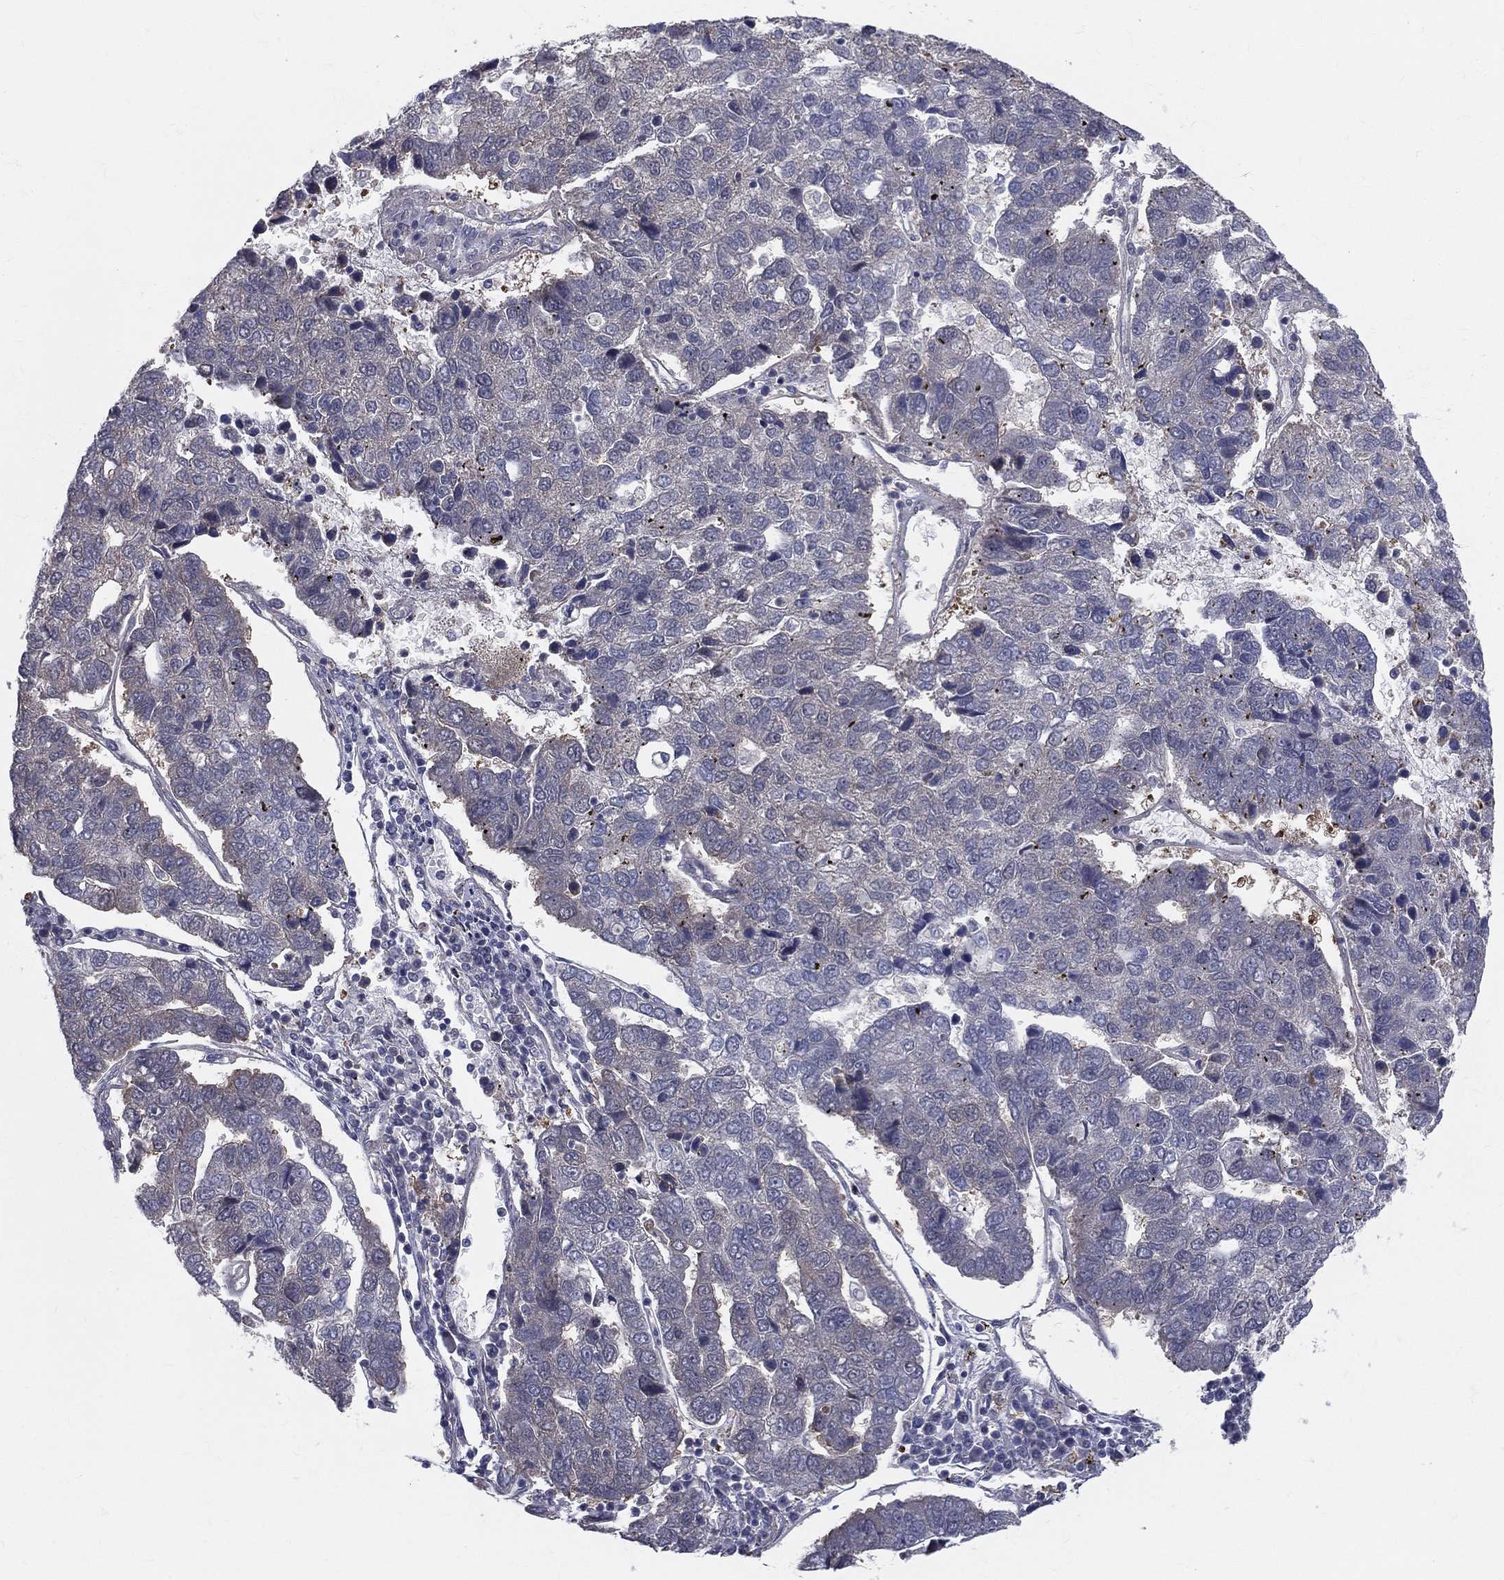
{"staining": {"intensity": "moderate", "quantity": "<25%", "location": "cytoplasmic/membranous"}, "tissue": "pancreatic cancer", "cell_type": "Tumor cells", "image_type": "cancer", "snomed": [{"axis": "morphology", "description": "Adenocarcinoma, NOS"}, {"axis": "topography", "description": "Pancreas"}], "caption": "Moderate cytoplasmic/membranous protein expression is seen in approximately <25% of tumor cells in pancreatic adenocarcinoma.", "gene": "POMZP3", "patient": {"sex": "female", "age": 61}}